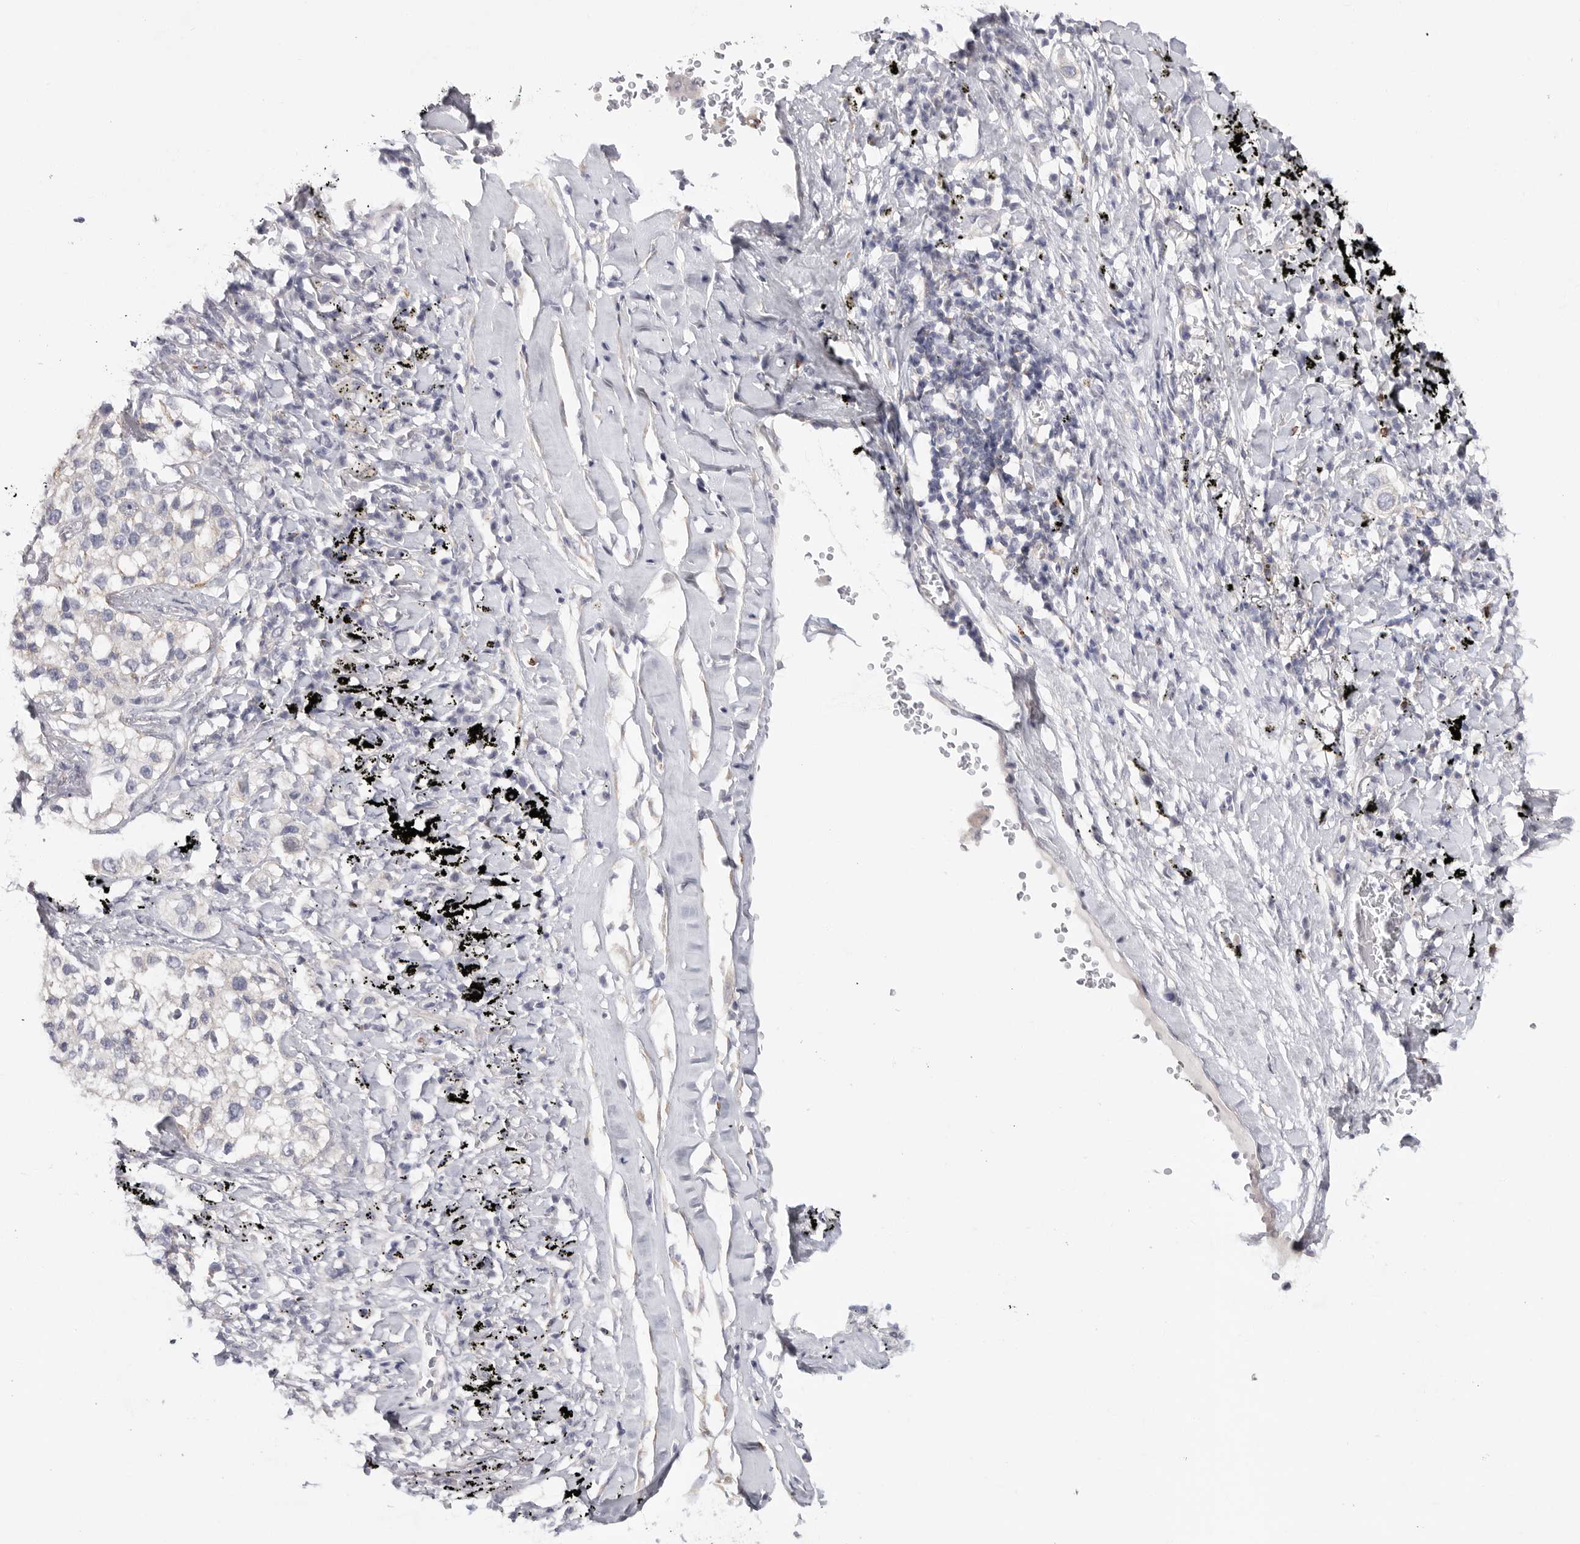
{"staining": {"intensity": "negative", "quantity": "none", "location": "none"}, "tissue": "lung cancer", "cell_type": "Tumor cells", "image_type": "cancer", "snomed": [{"axis": "morphology", "description": "Adenocarcinoma, NOS"}, {"axis": "topography", "description": "Lung"}], "caption": "An immunohistochemistry (IHC) micrograph of lung cancer is shown. There is no staining in tumor cells of lung cancer.", "gene": "ELP3", "patient": {"sex": "male", "age": 63}}